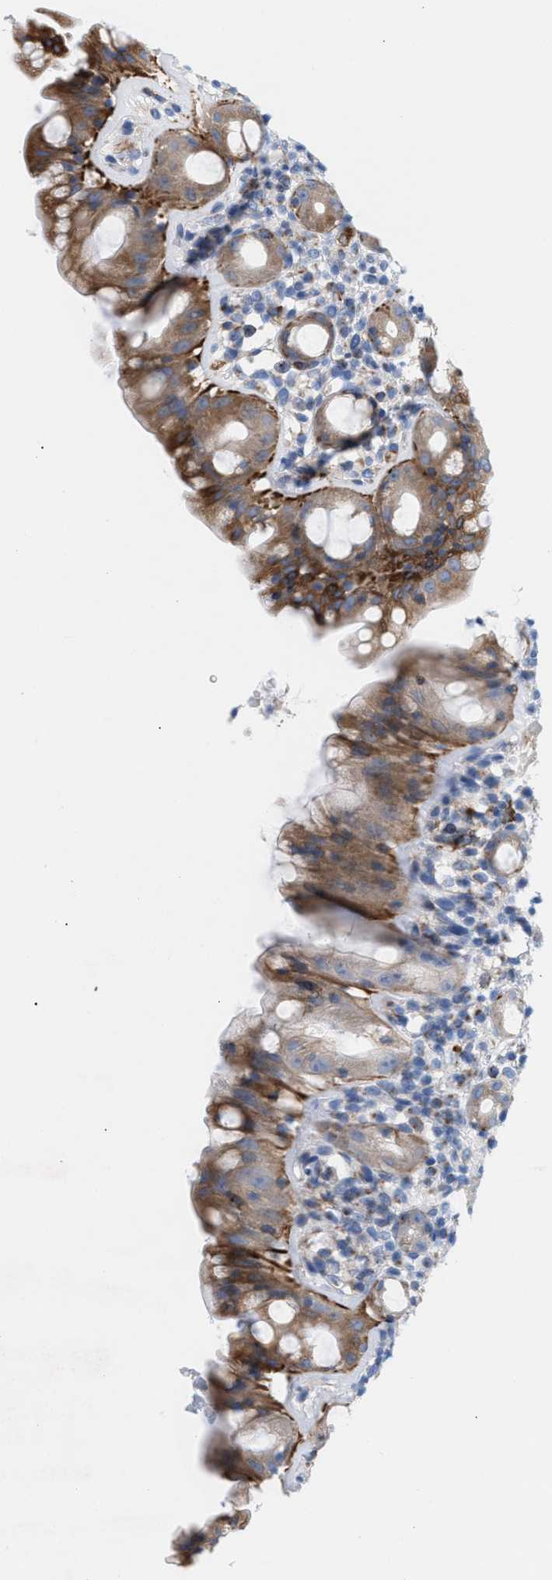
{"staining": {"intensity": "moderate", "quantity": ">75%", "location": "cytoplasmic/membranous"}, "tissue": "rectum", "cell_type": "Glandular cells", "image_type": "normal", "snomed": [{"axis": "morphology", "description": "Normal tissue, NOS"}, {"axis": "topography", "description": "Rectum"}], "caption": "A high-resolution photomicrograph shows IHC staining of benign rectum, which demonstrates moderate cytoplasmic/membranous staining in about >75% of glandular cells. The protein is stained brown, and the nuclei are stained in blue (DAB (3,3'-diaminobenzidine) IHC with brightfield microscopy, high magnification).", "gene": "TACC3", "patient": {"sex": "male", "age": 44}}